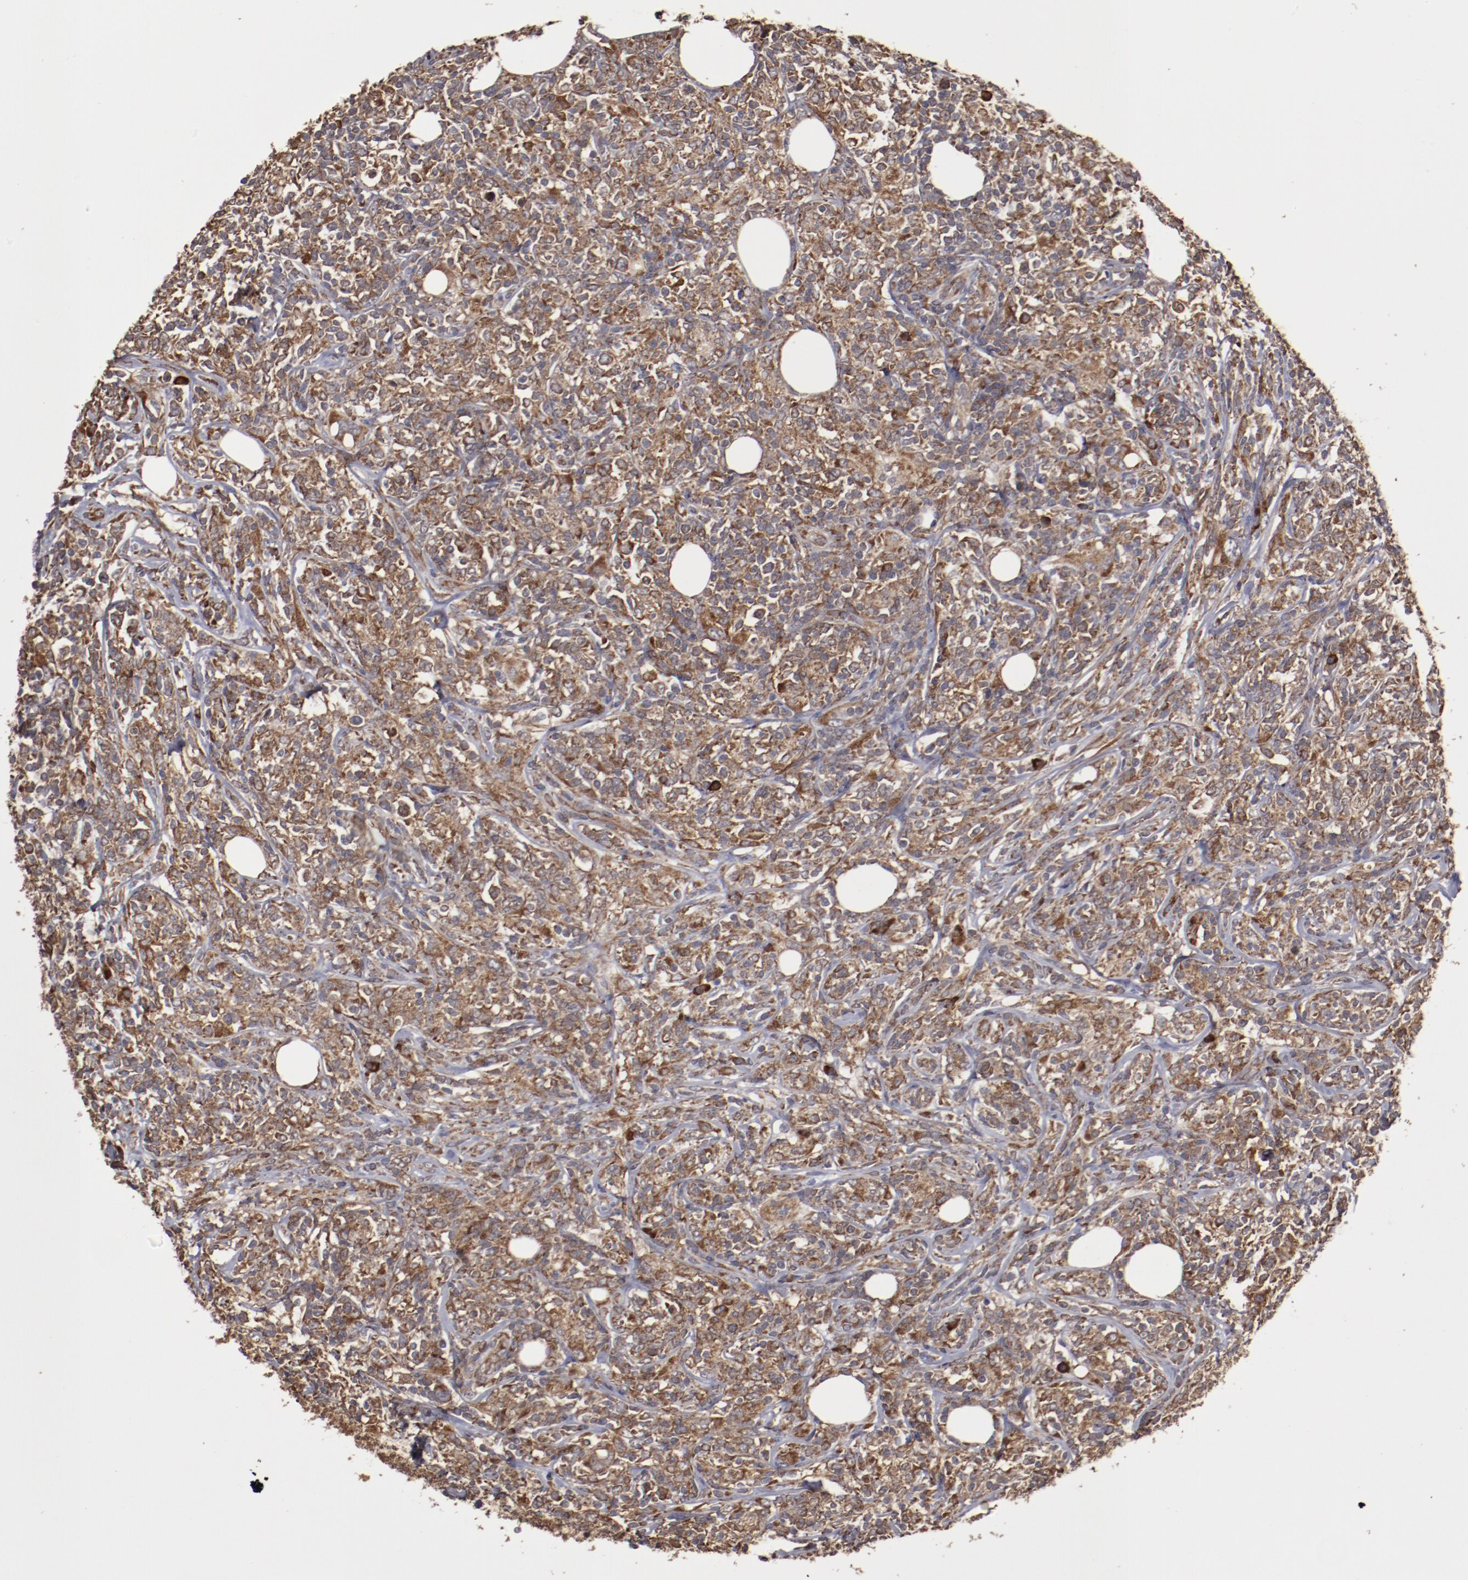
{"staining": {"intensity": "strong", "quantity": ">75%", "location": "cytoplasmic/membranous"}, "tissue": "lymphoma", "cell_type": "Tumor cells", "image_type": "cancer", "snomed": [{"axis": "morphology", "description": "Malignant lymphoma, non-Hodgkin's type, High grade"}, {"axis": "topography", "description": "Lymph node"}], "caption": "Immunohistochemical staining of human lymphoma displays strong cytoplasmic/membranous protein staining in approximately >75% of tumor cells. (brown staining indicates protein expression, while blue staining denotes nuclei).", "gene": "RPS4Y1", "patient": {"sex": "female", "age": 84}}